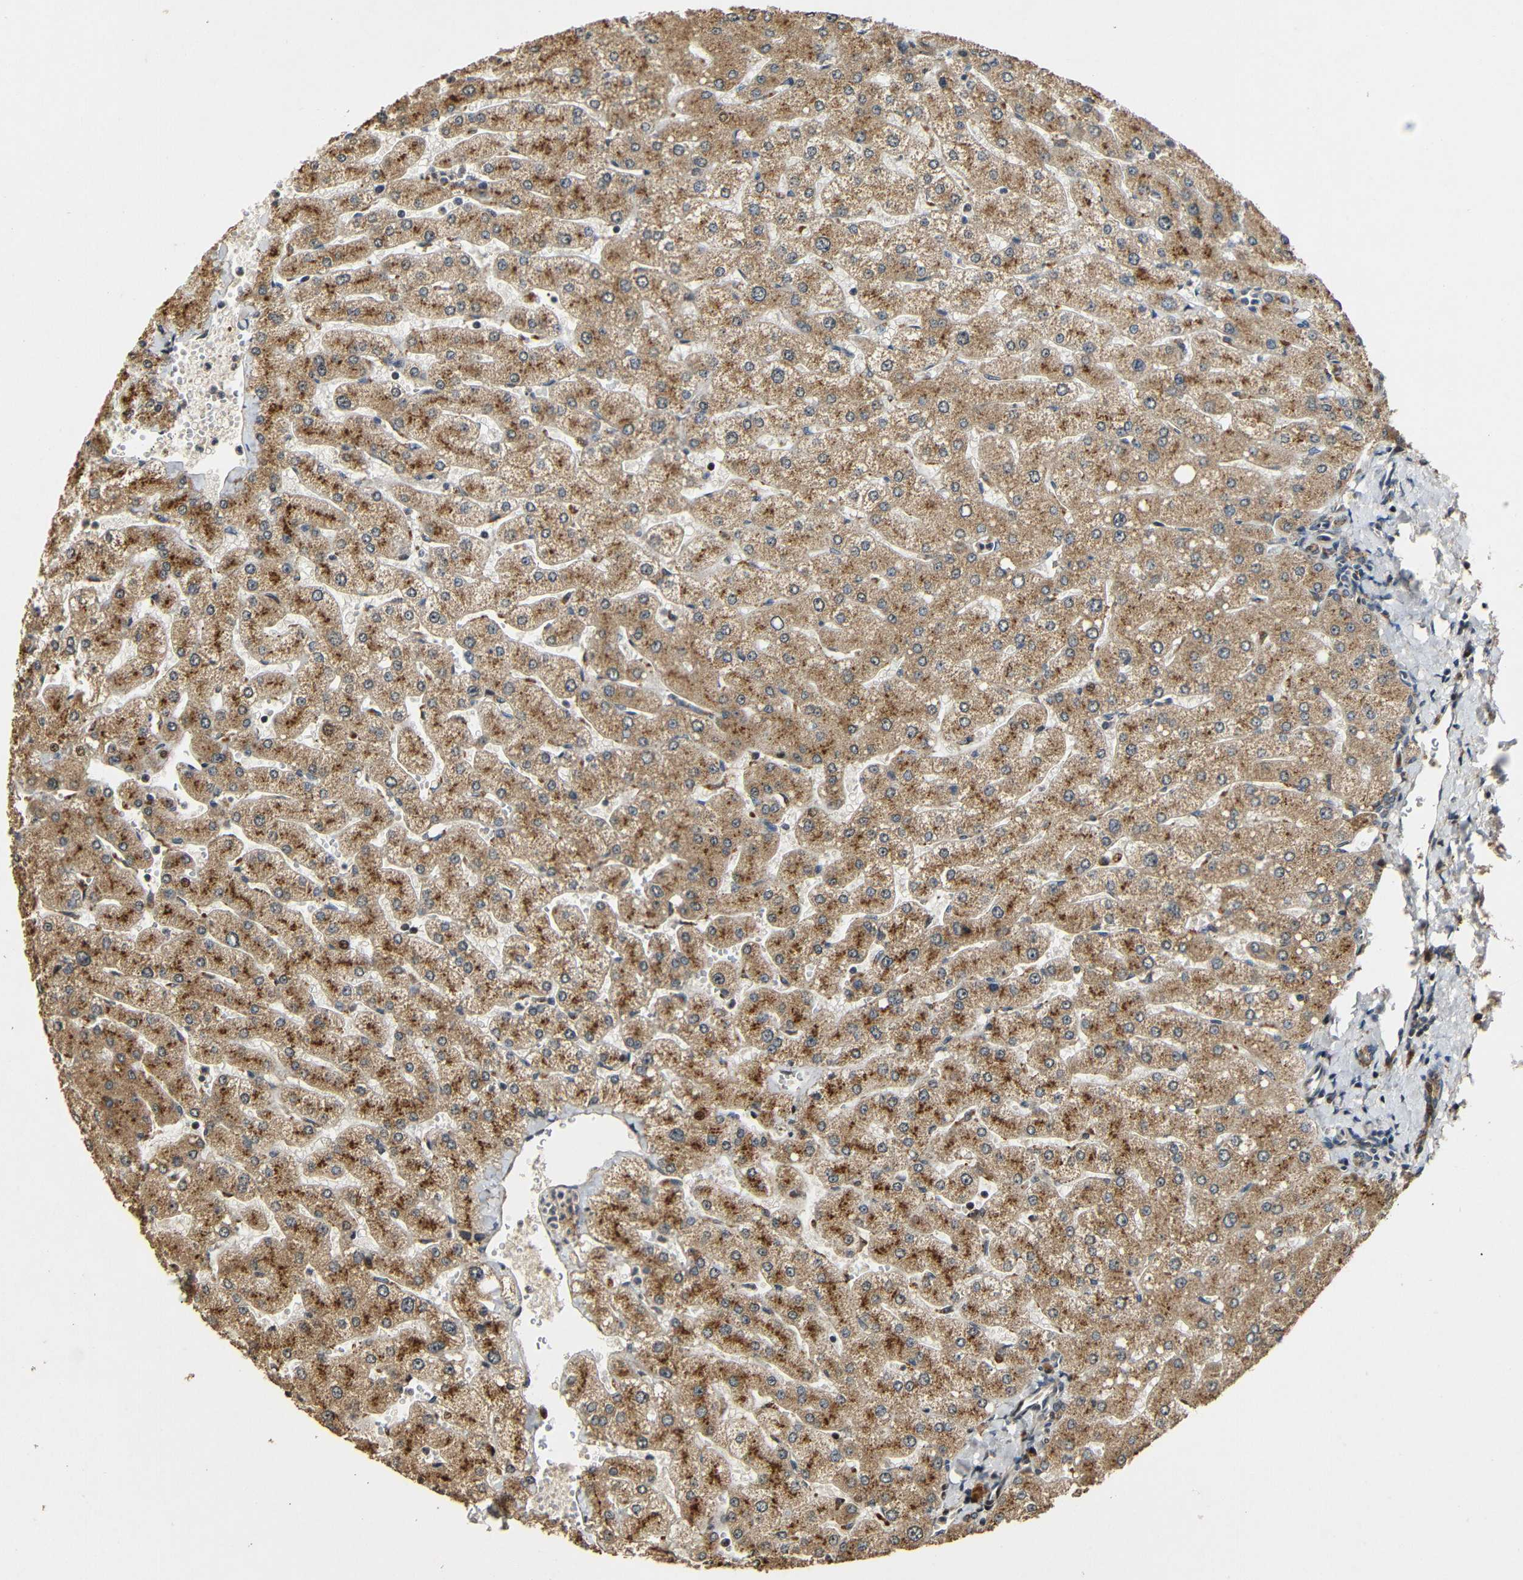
{"staining": {"intensity": "moderate", "quantity": ">75%", "location": "cytoplasmic/membranous"}, "tissue": "liver", "cell_type": "Cholangiocytes", "image_type": "normal", "snomed": [{"axis": "morphology", "description": "Normal tissue, NOS"}, {"axis": "topography", "description": "Liver"}], "caption": "A brown stain shows moderate cytoplasmic/membranous expression of a protein in cholangiocytes of benign liver. Using DAB (3,3'-diaminobenzidine) (brown) and hematoxylin (blue) stains, captured at high magnification using brightfield microscopy.", "gene": "KAZALD1", "patient": {"sex": "male", "age": 55}}